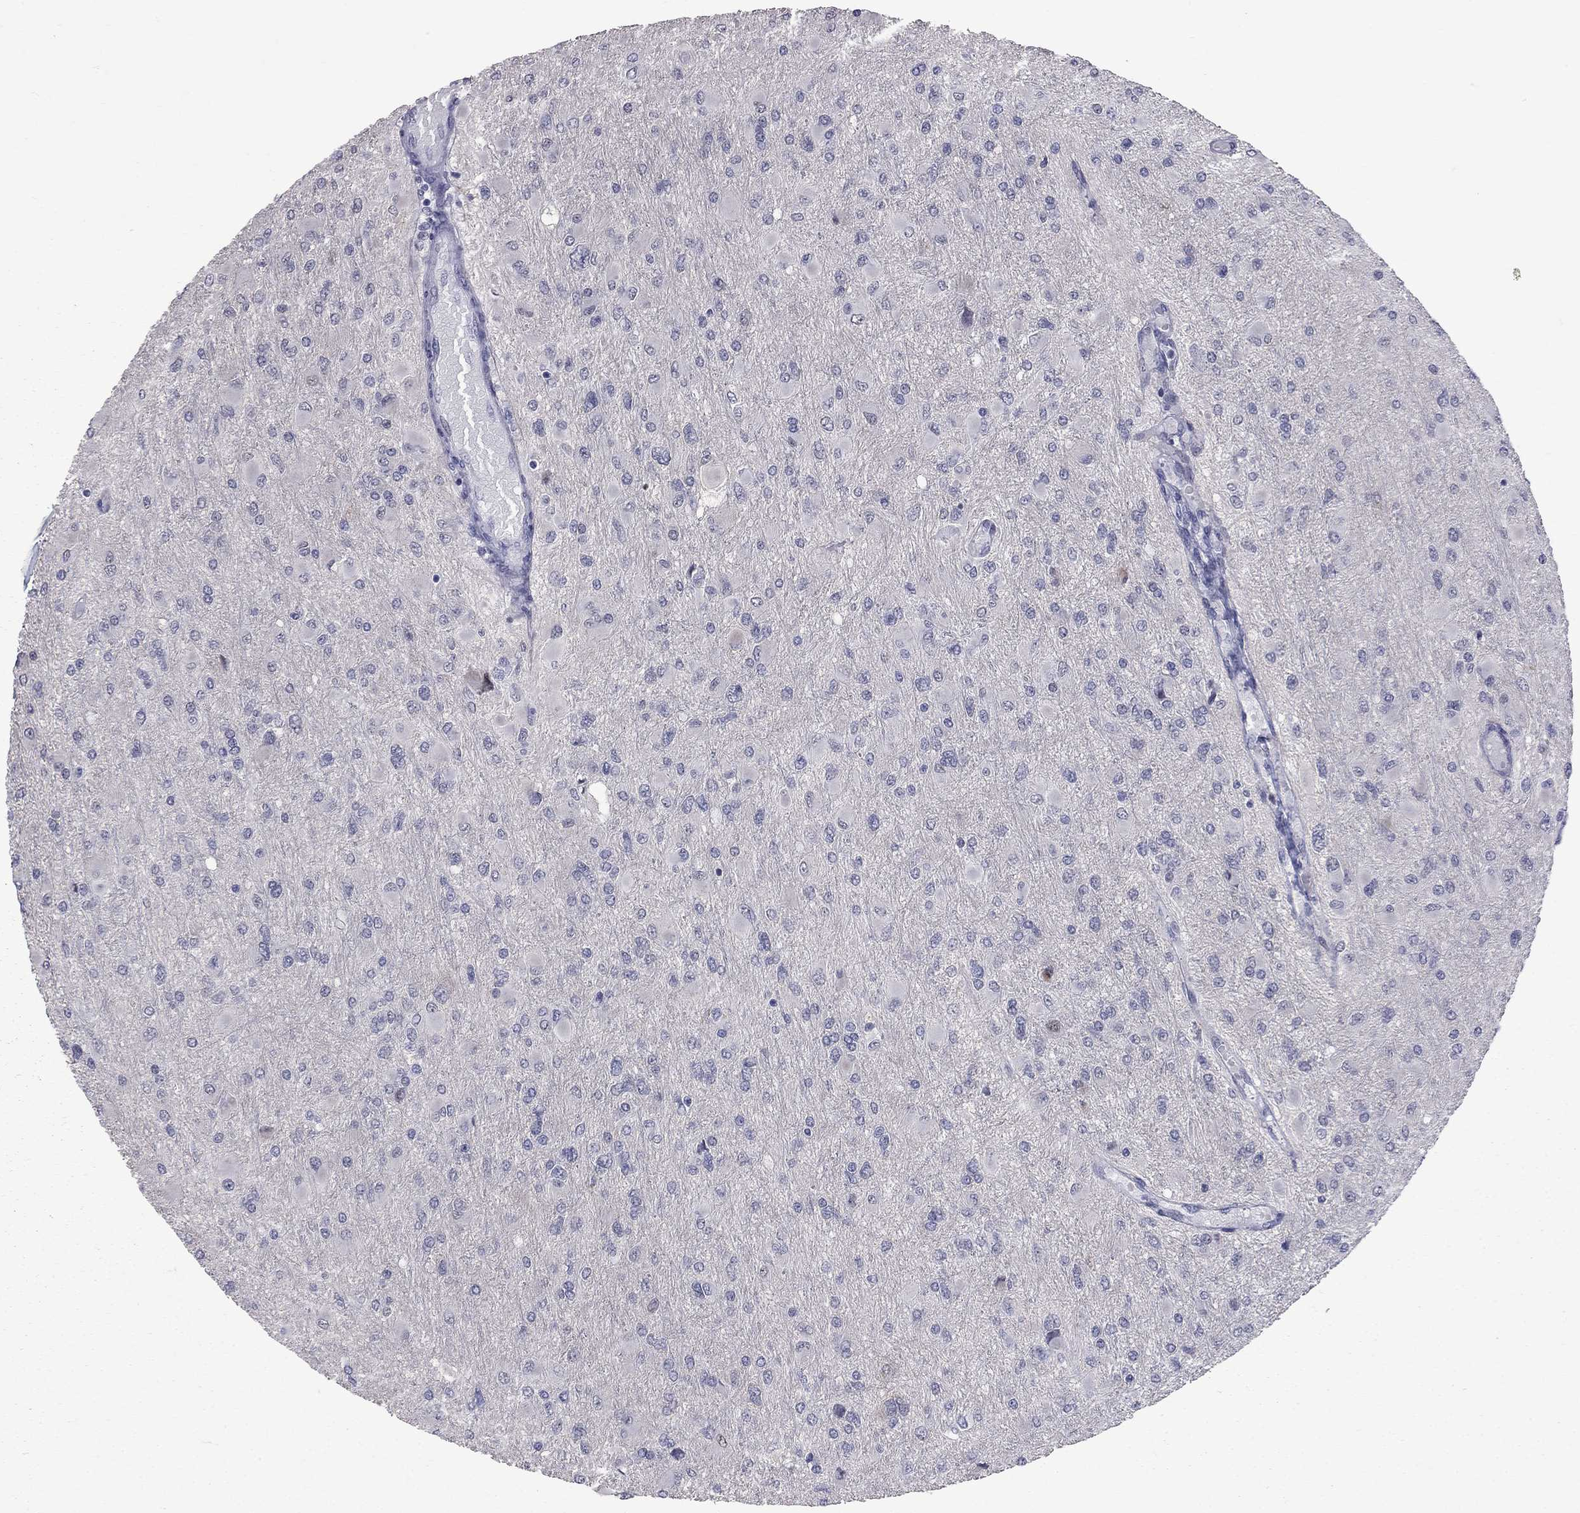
{"staining": {"intensity": "negative", "quantity": "none", "location": "none"}, "tissue": "glioma", "cell_type": "Tumor cells", "image_type": "cancer", "snomed": [{"axis": "morphology", "description": "Glioma, malignant, High grade"}, {"axis": "topography", "description": "Cerebral cortex"}], "caption": "Malignant high-grade glioma stained for a protein using immunohistochemistry (IHC) demonstrates no expression tumor cells.", "gene": "ZNF154", "patient": {"sex": "female", "age": 36}}